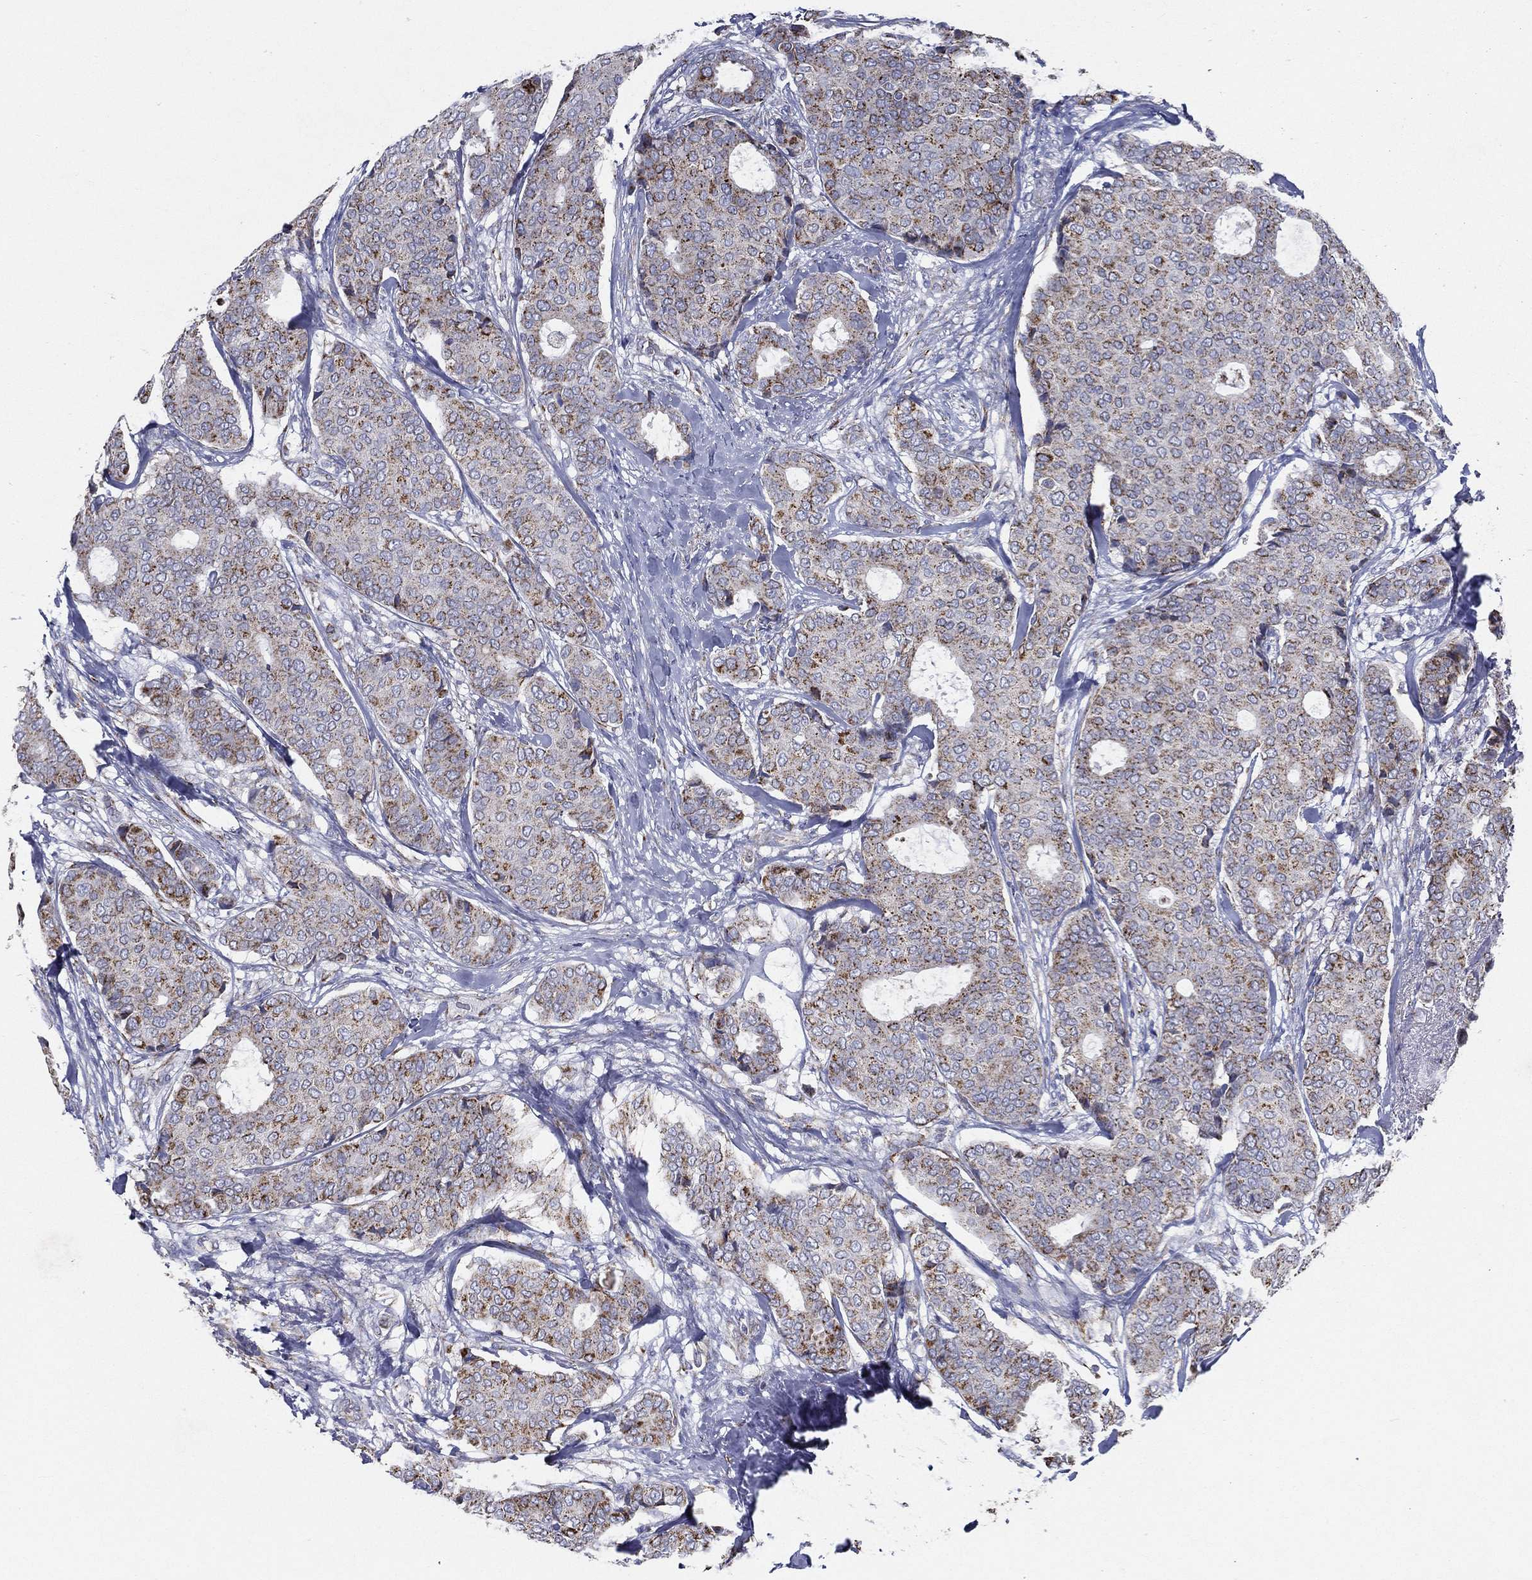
{"staining": {"intensity": "moderate", "quantity": "25%-75%", "location": "cytoplasmic/membranous"}, "tissue": "breast cancer", "cell_type": "Tumor cells", "image_type": "cancer", "snomed": [{"axis": "morphology", "description": "Duct carcinoma"}, {"axis": "topography", "description": "Breast"}], "caption": "Moderate cytoplasmic/membranous protein staining is identified in about 25%-75% of tumor cells in breast cancer. (DAB = brown stain, brightfield microscopy at high magnification).", "gene": "SFXN1", "patient": {"sex": "female", "age": 75}}